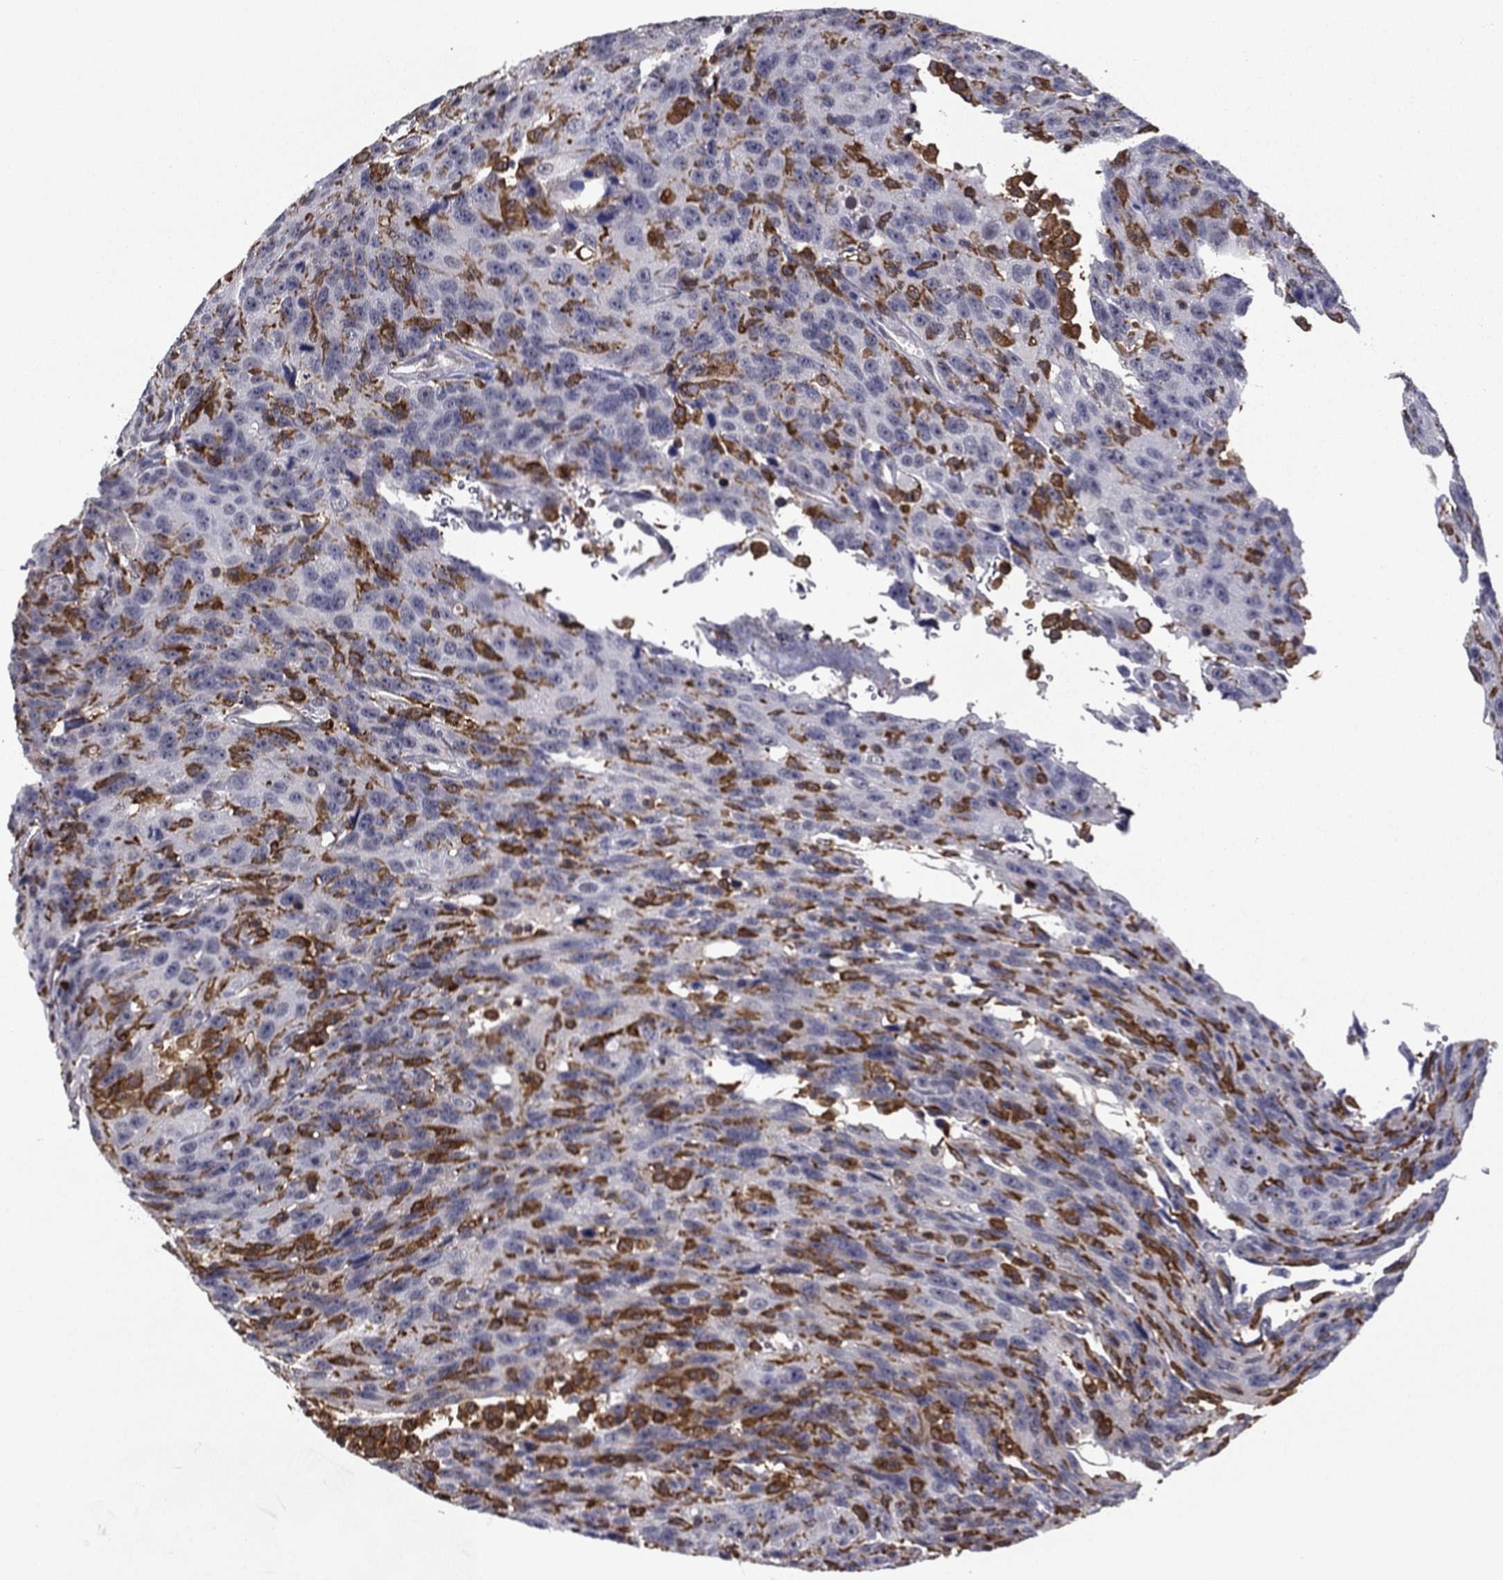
{"staining": {"intensity": "negative", "quantity": "none", "location": "none"}, "tissue": "urothelial cancer", "cell_type": "Tumor cells", "image_type": "cancer", "snomed": [{"axis": "morphology", "description": "Urothelial carcinoma, NOS"}, {"axis": "morphology", "description": "Urothelial carcinoma, High grade"}, {"axis": "topography", "description": "Urinary bladder"}], "caption": "Urothelial cancer was stained to show a protein in brown. There is no significant positivity in tumor cells.", "gene": "PLCB2", "patient": {"sex": "female", "age": 73}}